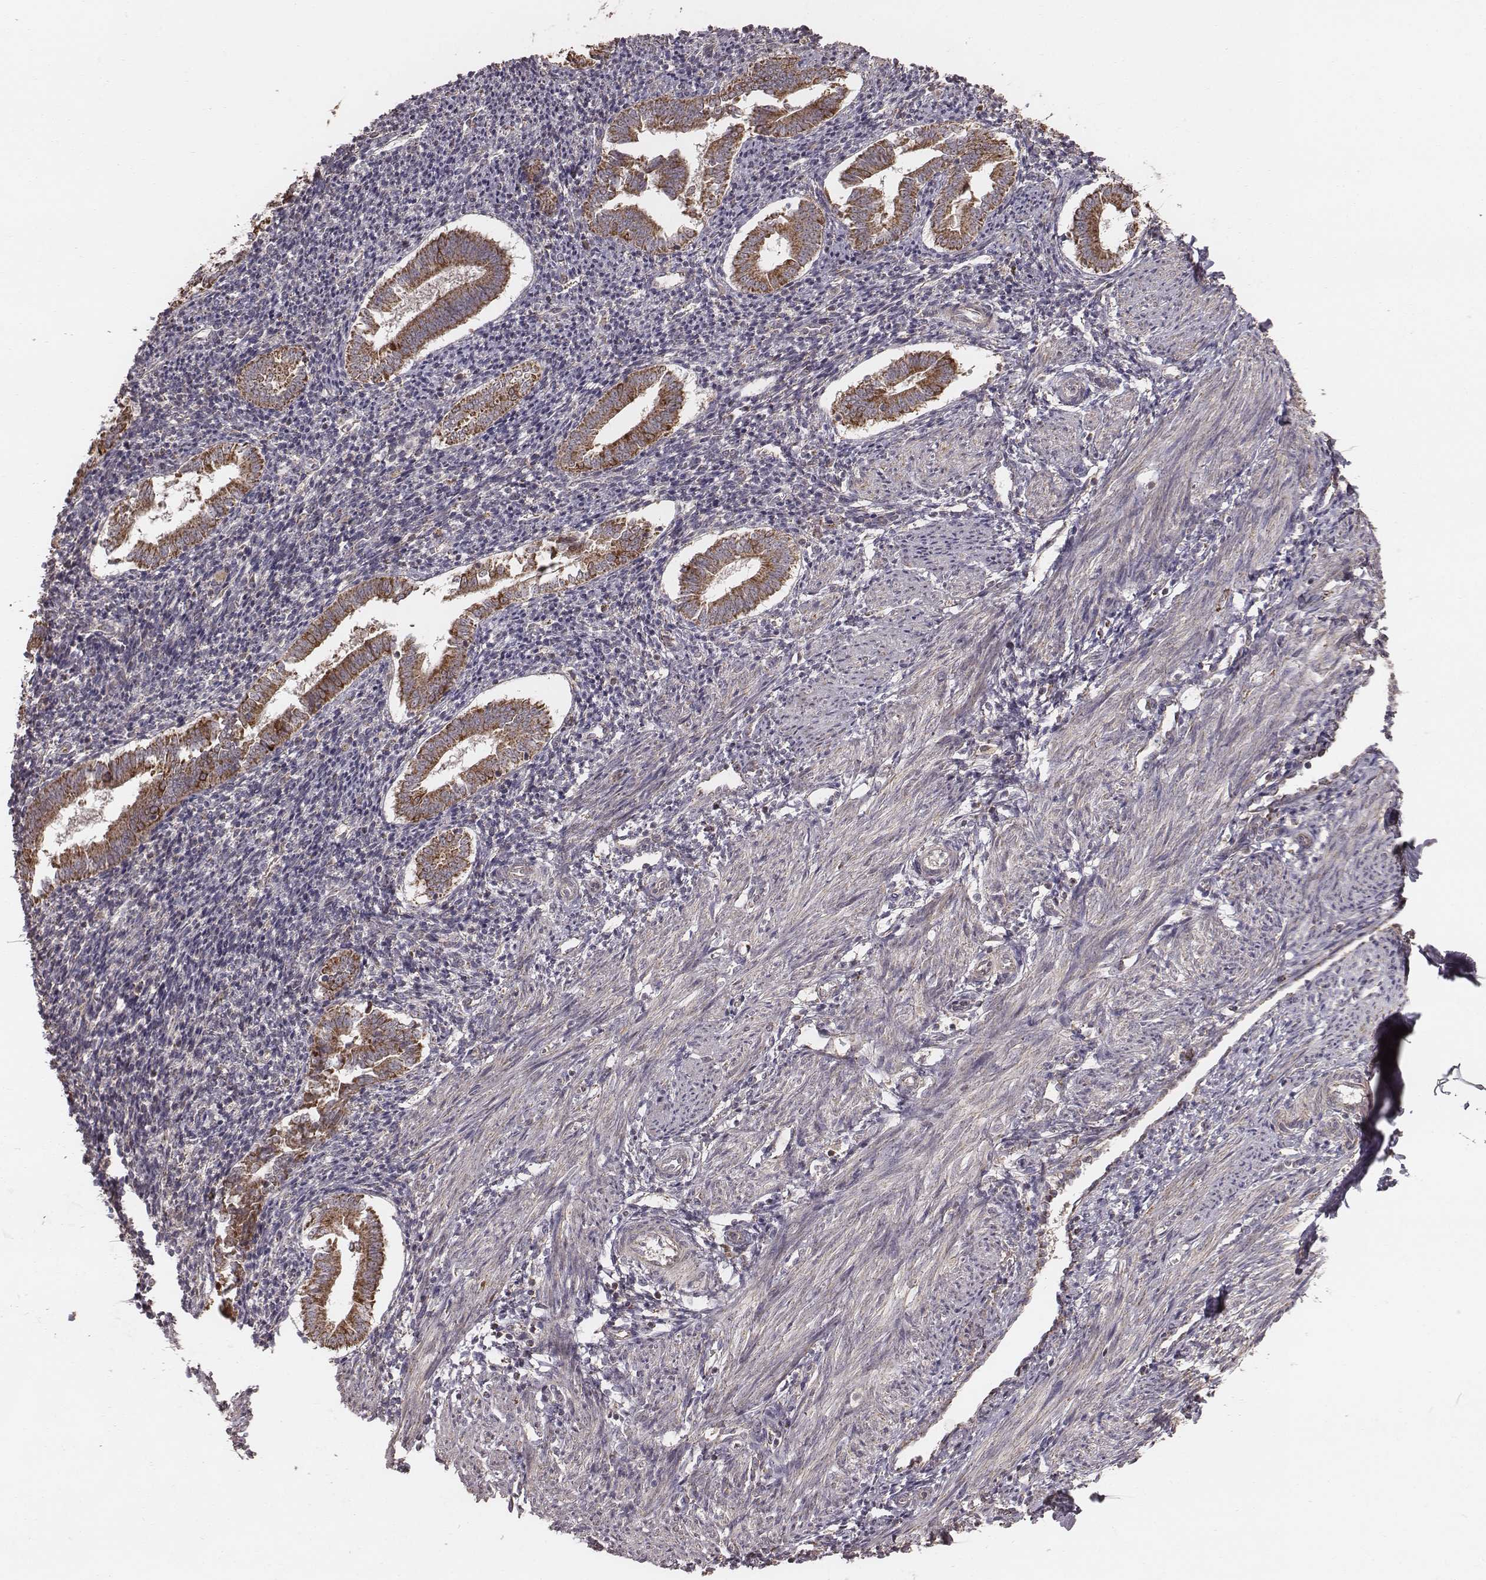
{"staining": {"intensity": "weak", "quantity": ">75%", "location": "cytoplasmic/membranous"}, "tissue": "endometrium", "cell_type": "Cells in endometrial stroma", "image_type": "normal", "snomed": [{"axis": "morphology", "description": "Normal tissue, NOS"}, {"axis": "topography", "description": "Endometrium"}], "caption": "The histopathology image displays staining of normal endometrium, revealing weak cytoplasmic/membranous protein positivity (brown color) within cells in endometrial stroma.", "gene": "PDCD2L", "patient": {"sex": "female", "age": 25}}